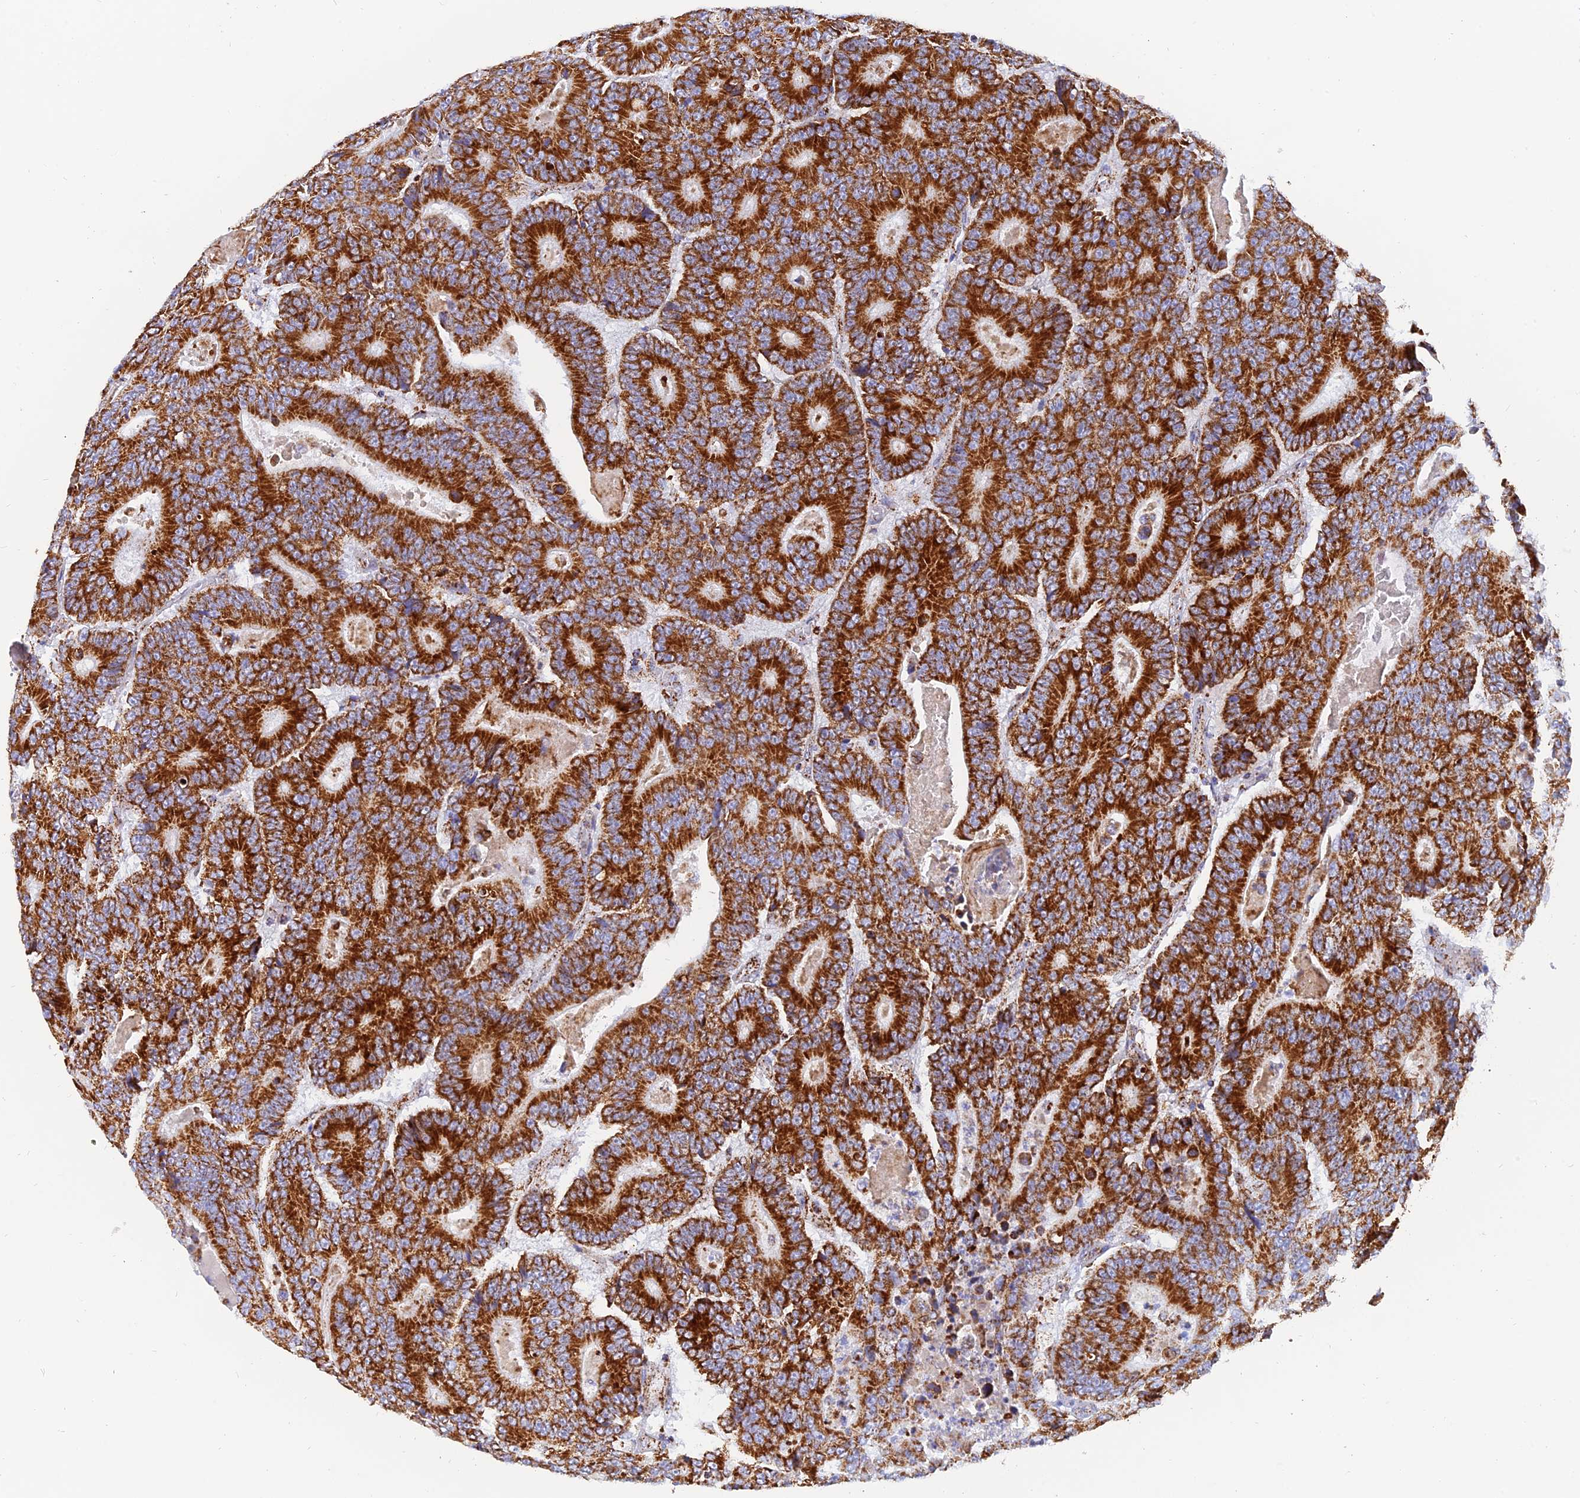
{"staining": {"intensity": "strong", "quantity": ">75%", "location": "cytoplasmic/membranous"}, "tissue": "colorectal cancer", "cell_type": "Tumor cells", "image_type": "cancer", "snomed": [{"axis": "morphology", "description": "Adenocarcinoma, NOS"}, {"axis": "topography", "description": "Colon"}], "caption": "Colorectal cancer (adenocarcinoma) was stained to show a protein in brown. There is high levels of strong cytoplasmic/membranous positivity in about >75% of tumor cells.", "gene": "NDUFB6", "patient": {"sex": "male", "age": 83}}